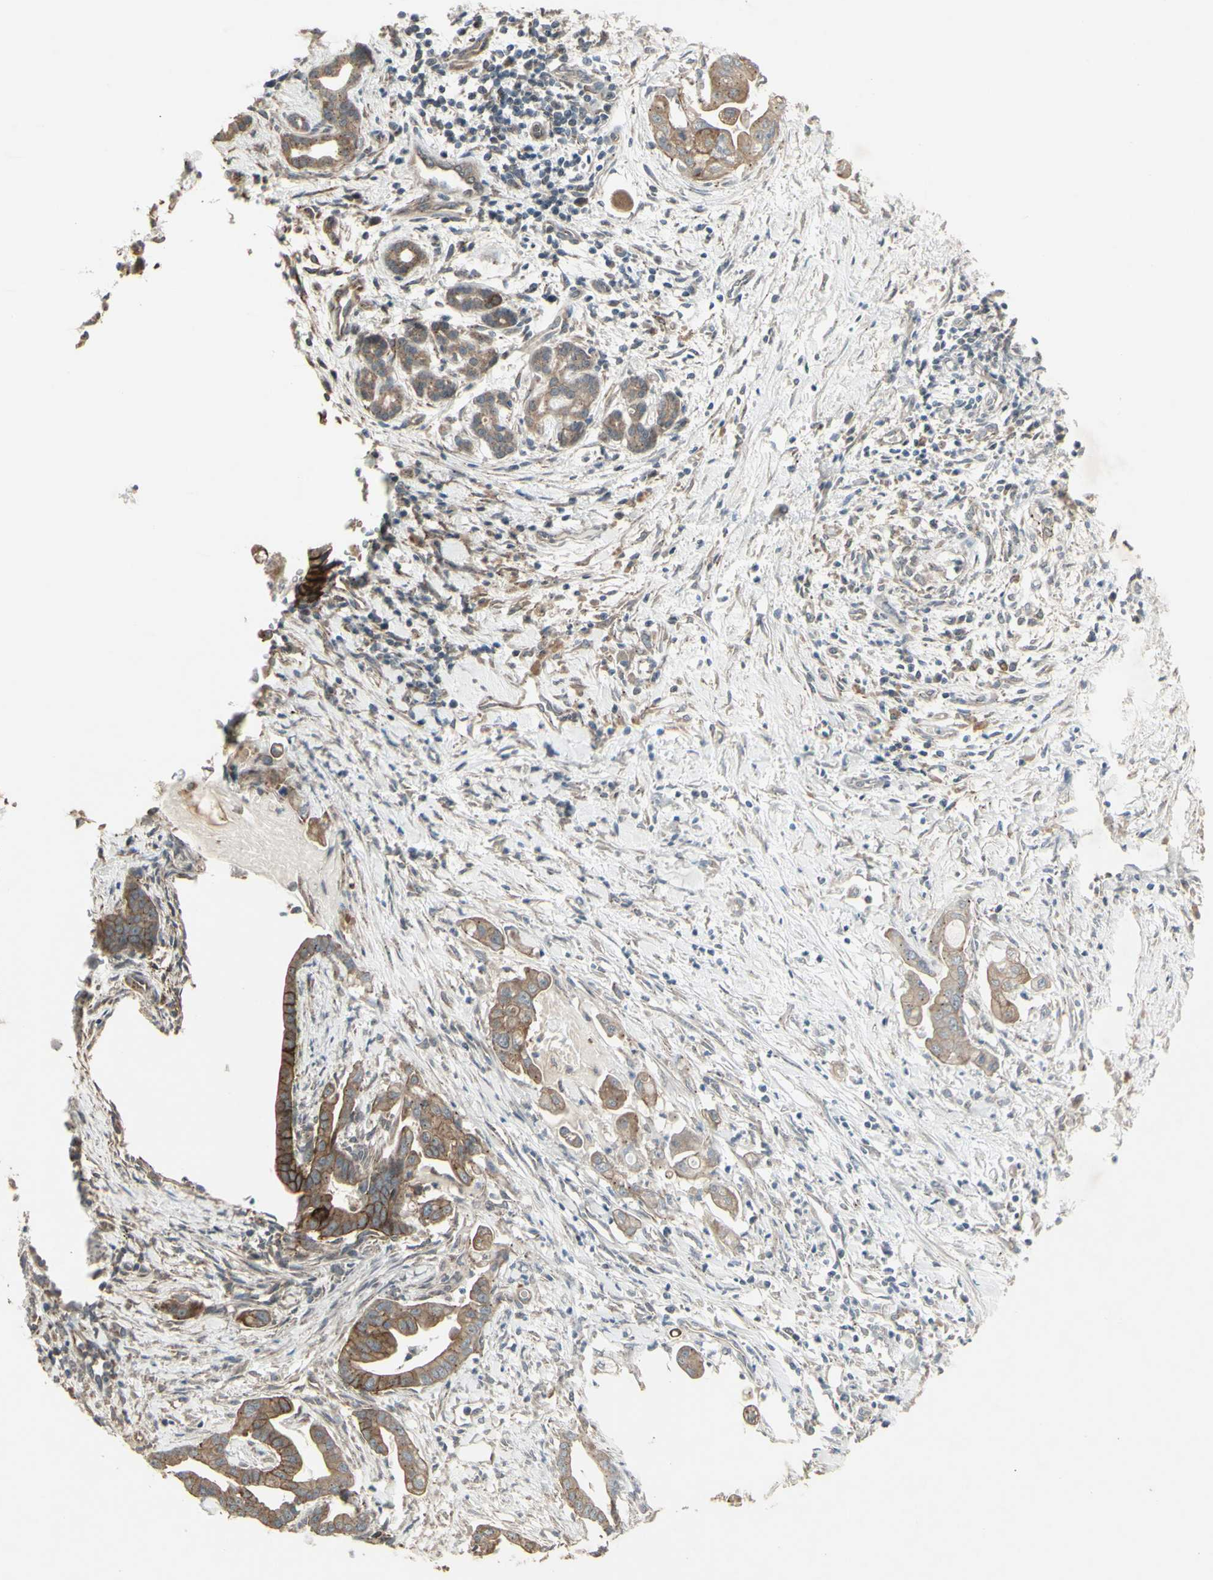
{"staining": {"intensity": "strong", "quantity": ">75%", "location": "cytoplasmic/membranous"}, "tissue": "pancreatic cancer", "cell_type": "Tumor cells", "image_type": "cancer", "snomed": [{"axis": "morphology", "description": "Adenocarcinoma, NOS"}, {"axis": "topography", "description": "Pancreas"}], "caption": "DAB (3,3'-diaminobenzidine) immunohistochemical staining of pancreatic cancer (adenocarcinoma) reveals strong cytoplasmic/membranous protein expression in approximately >75% of tumor cells.", "gene": "FXYD3", "patient": {"sex": "female", "age": 75}}